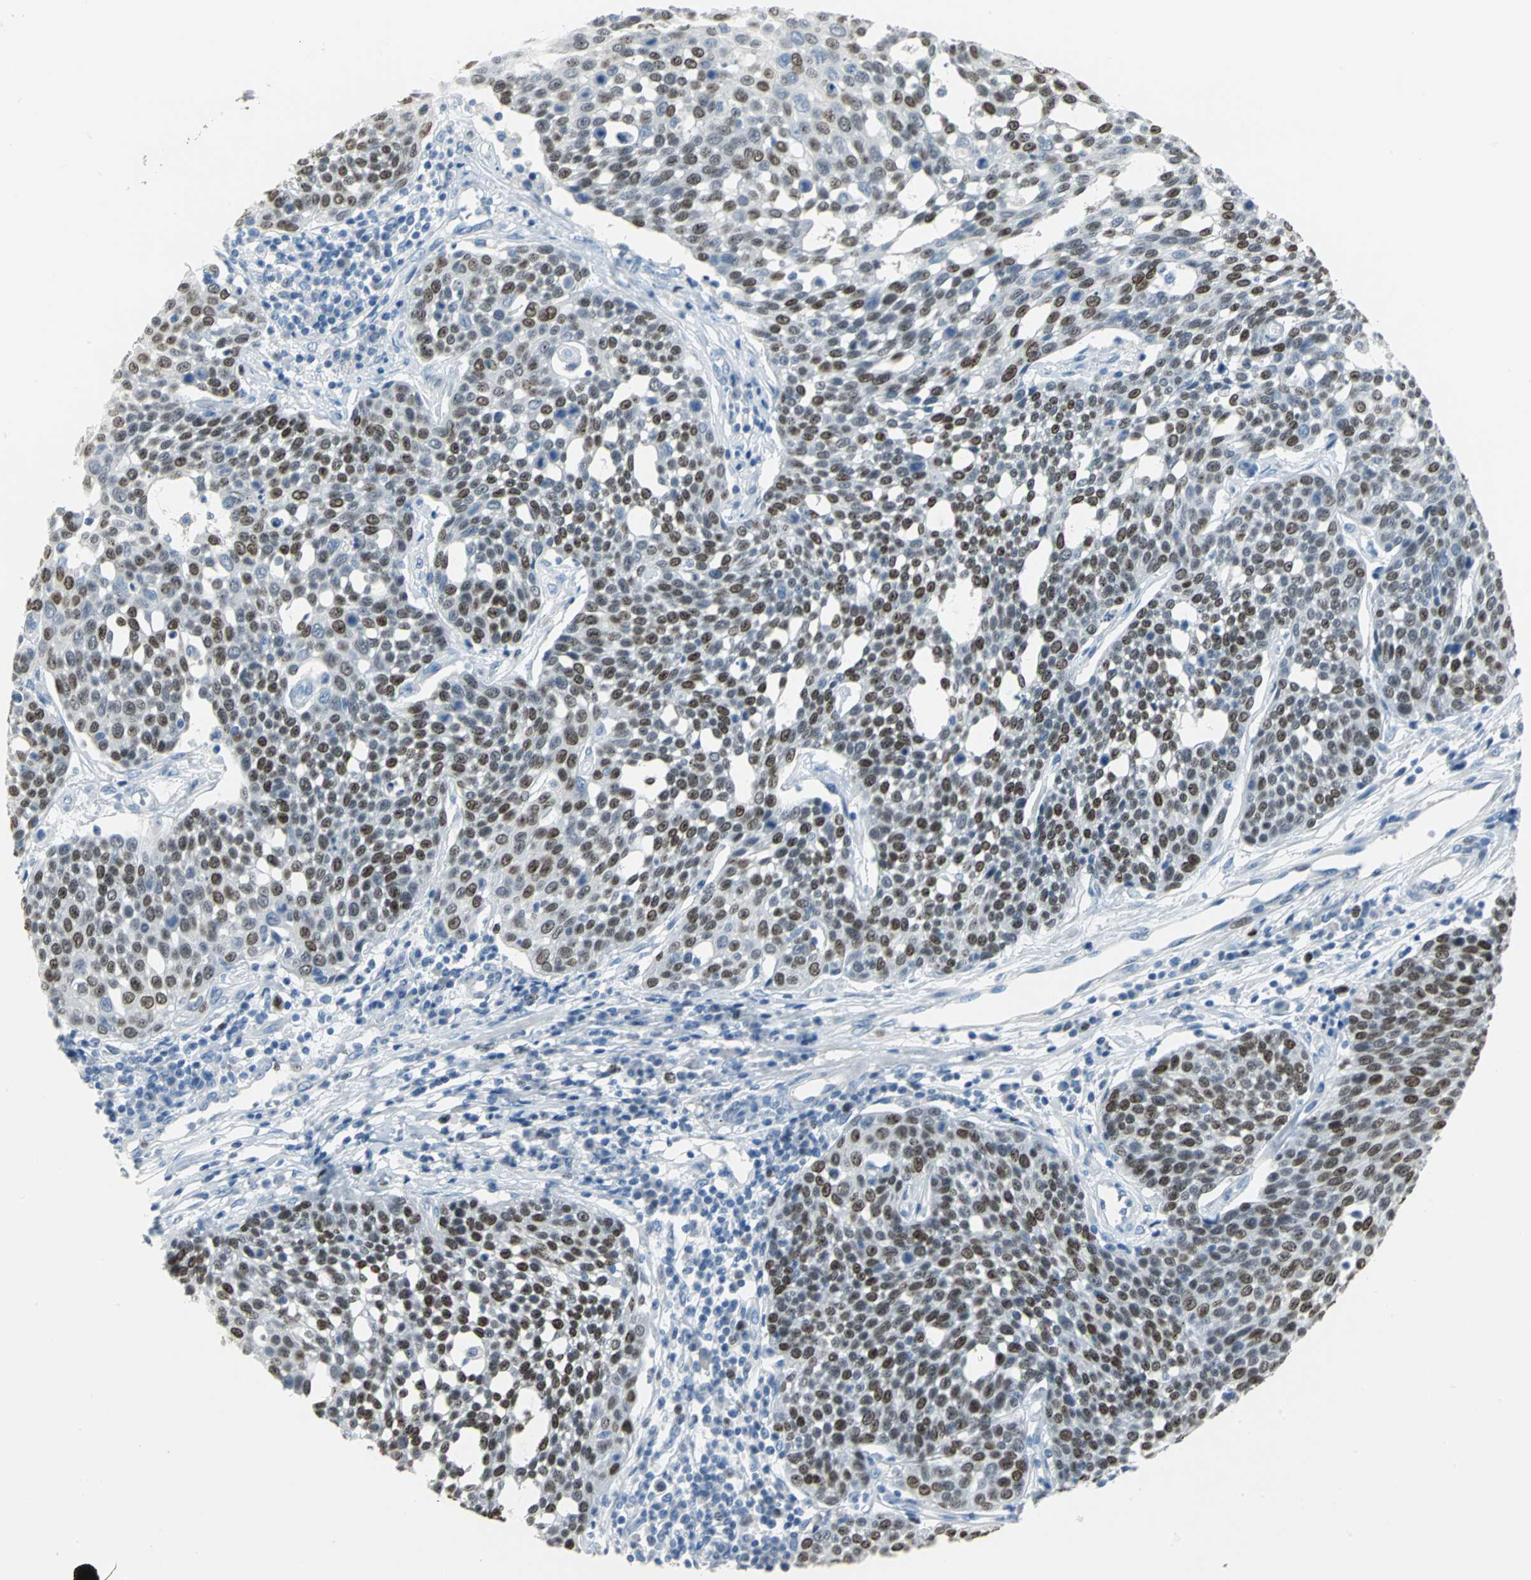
{"staining": {"intensity": "moderate", "quantity": "25%-75%", "location": "nuclear"}, "tissue": "cervical cancer", "cell_type": "Tumor cells", "image_type": "cancer", "snomed": [{"axis": "morphology", "description": "Squamous cell carcinoma, NOS"}, {"axis": "topography", "description": "Cervix"}], "caption": "Squamous cell carcinoma (cervical) stained for a protein (brown) reveals moderate nuclear positive staining in approximately 25%-75% of tumor cells.", "gene": "MCM3", "patient": {"sex": "female", "age": 34}}